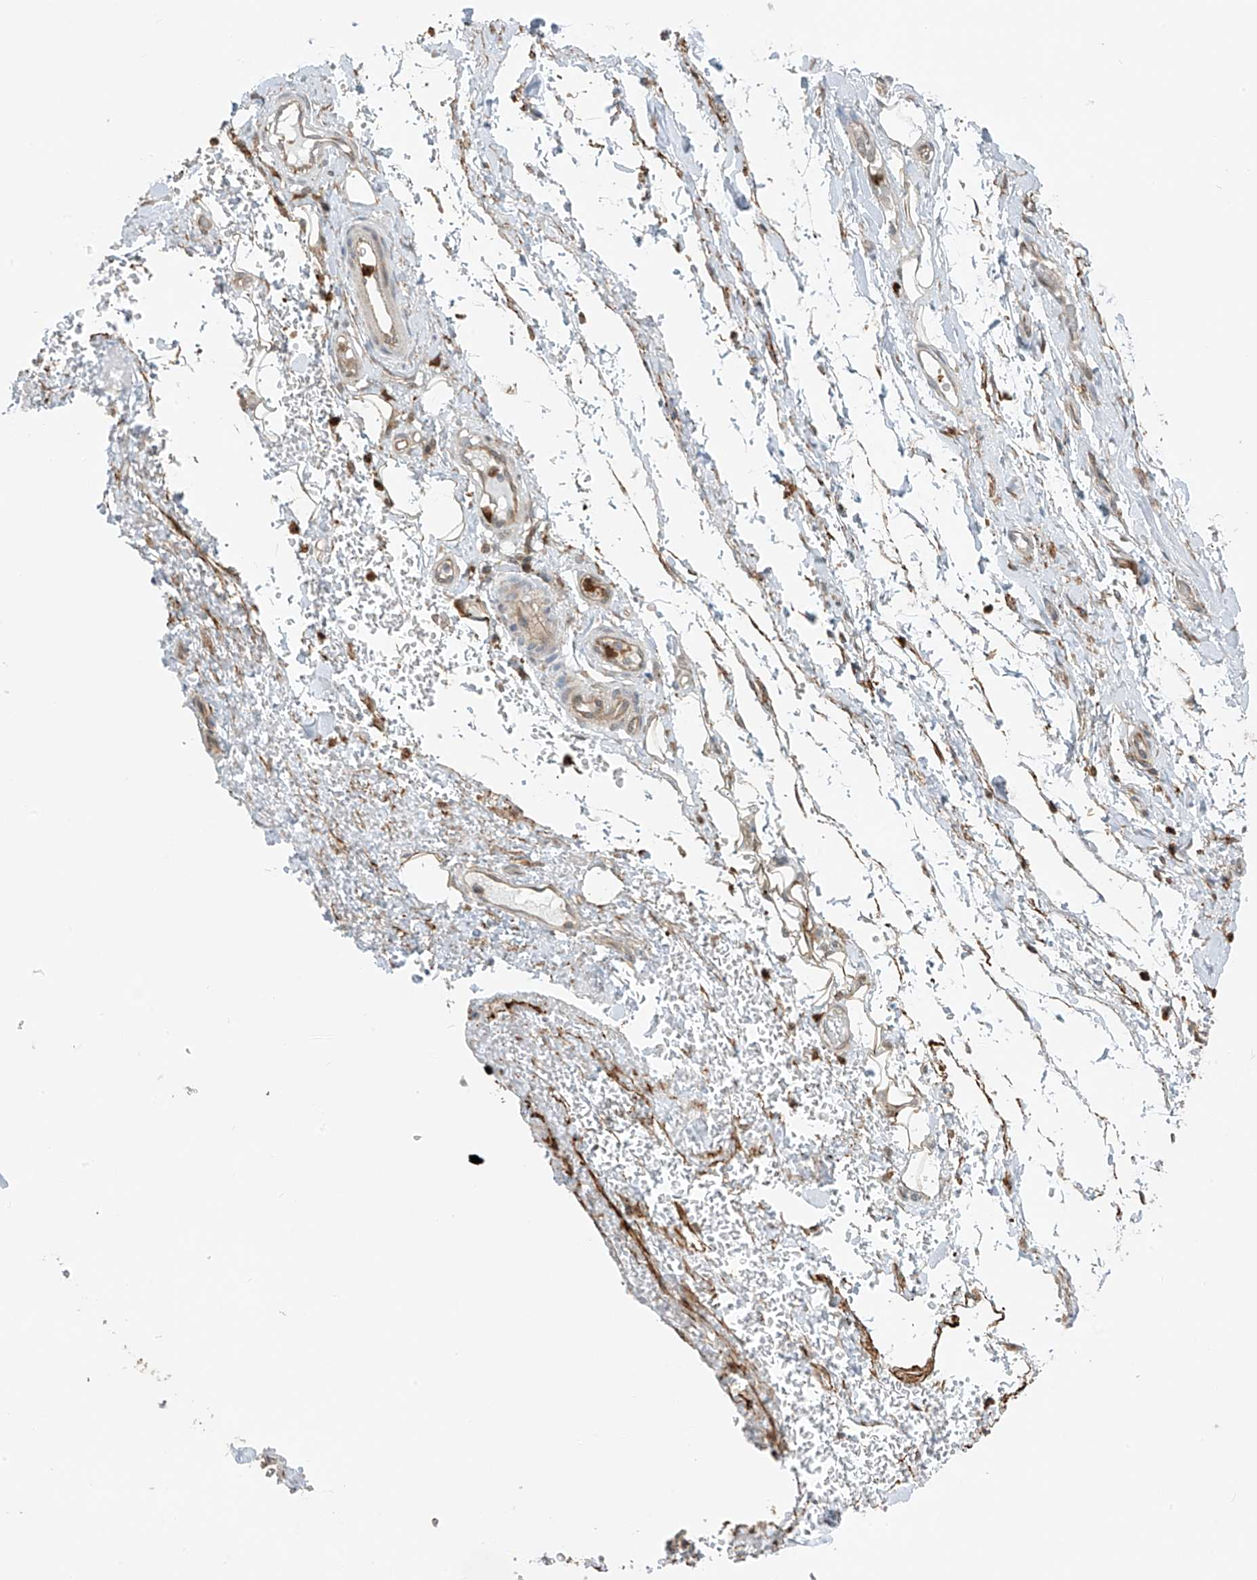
{"staining": {"intensity": "weak", "quantity": ">75%", "location": "cytoplasmic/membranous"}, "tissue": "adipose tissue", "cell_type": "Adipocytes", "image_type": "normal", "snomed": [{"axis": "morphology", "description": "Normal tissue, NOS"}, {"axis": "morphology", "description": "Adenocarcinoma, NOS"}, {"axis": "topography", "description": "Stomach, upper"}, {"axis": "topography", "description": "Peripheral nerve tissue"}], "caption": "An image of human adipose tissue stained for a protein displays weak cytoplasmic/membranous brown staining in adipocytes. (DAB = brown stain, brightfield microscopy at high magnification).", "gene": "PDE11A", "patient": {"sex": "male", "age": 62}}